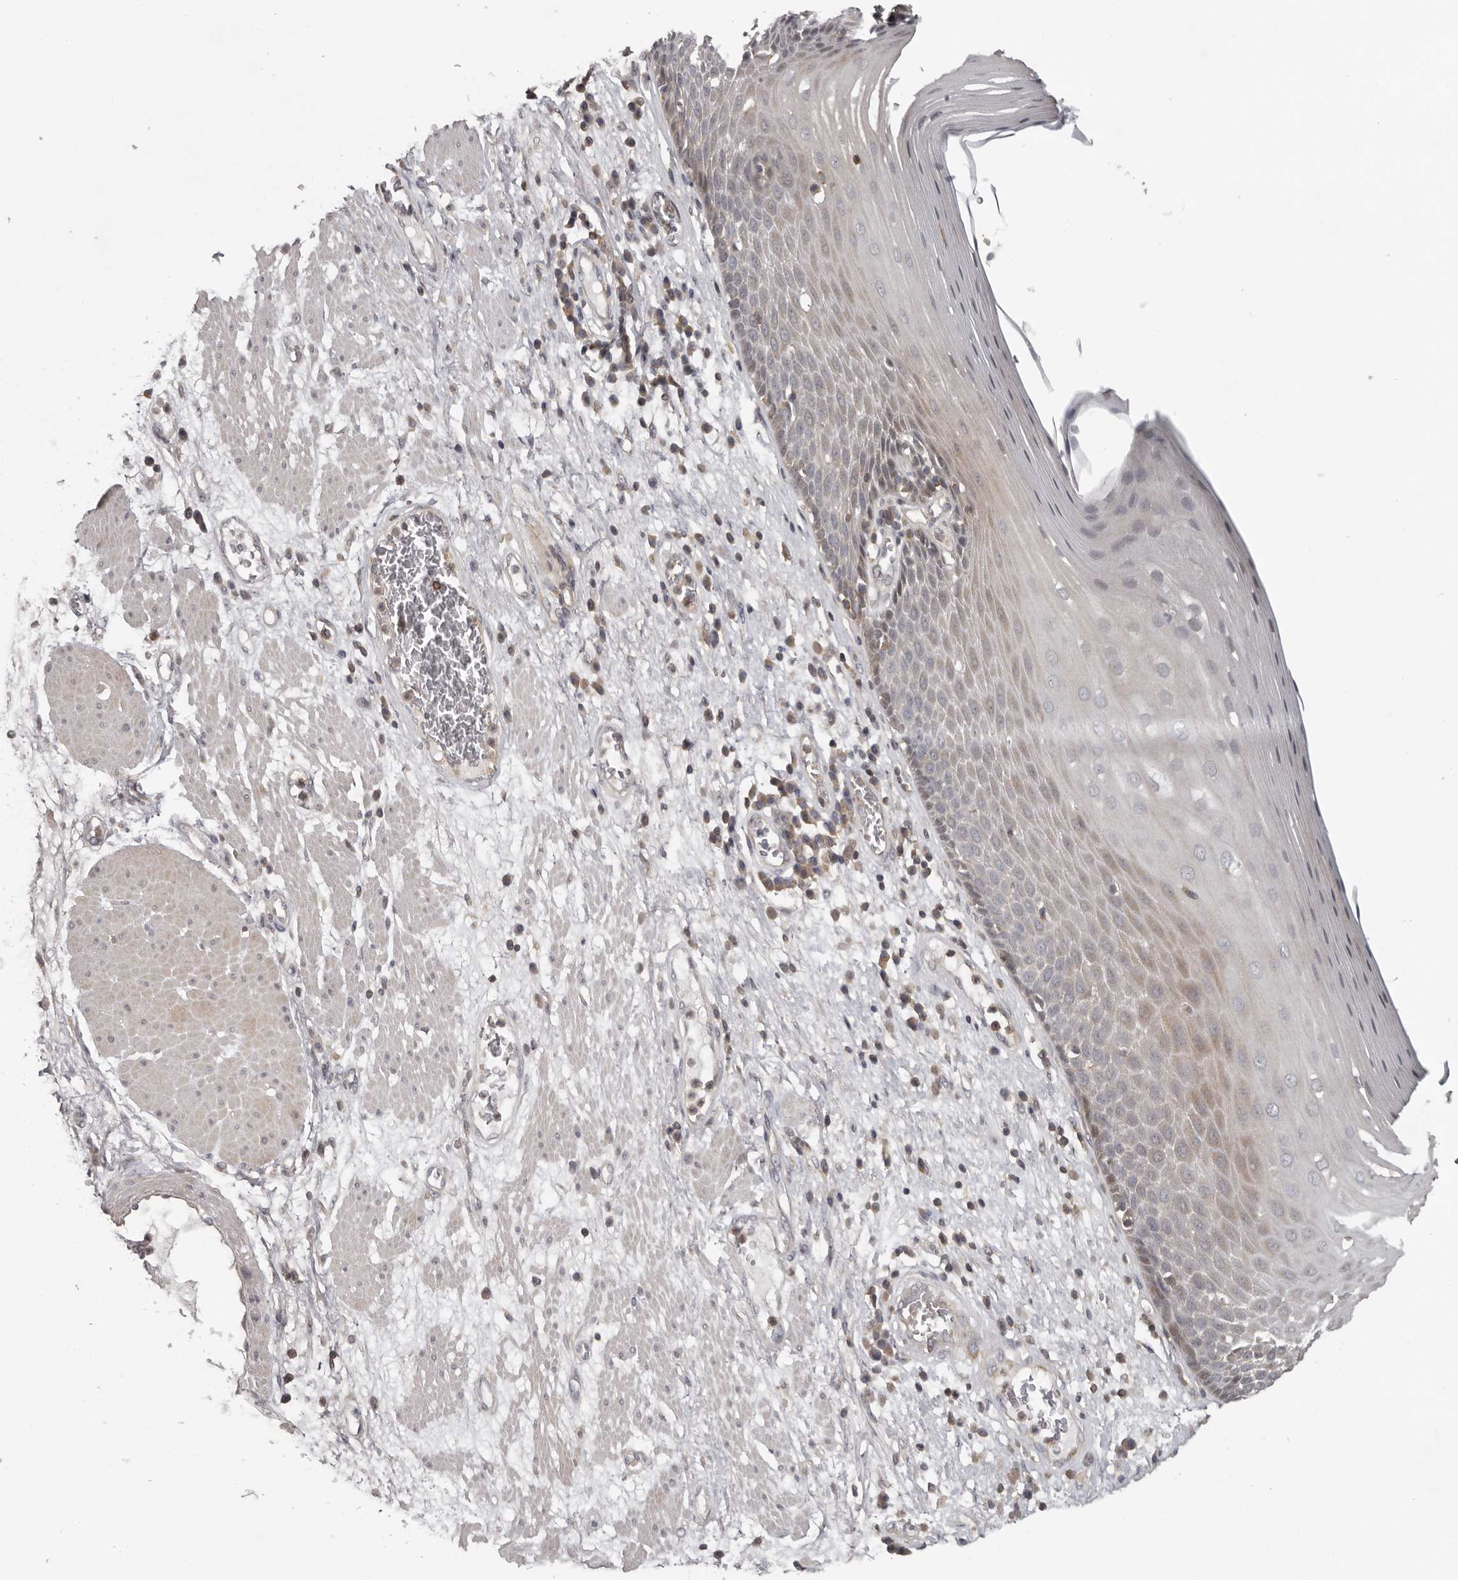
{"staining": {"intensity": "weak", "quantity": "<25%", "location": "cytoplasmic/membranous"}, "tissue": "esophagus", "cell_type": "Squamous epithelial cells", "image_type": "normal", "snomed": [{"axis": "morphology", "description": "Normal tissue, NOS"}, {"axis": "morphology", "description": "Adenocarcinoma, NOS"}, {"axis": "topography", "description": "Esophagus"}], "caption": "Squamous epithelial cells are negative for protein expression in benign human esophagus. (IHC, brightfield microscopy, high magnification).", "gene": "ANKRD44", "patient": {"sex": "male", "age": 62}}